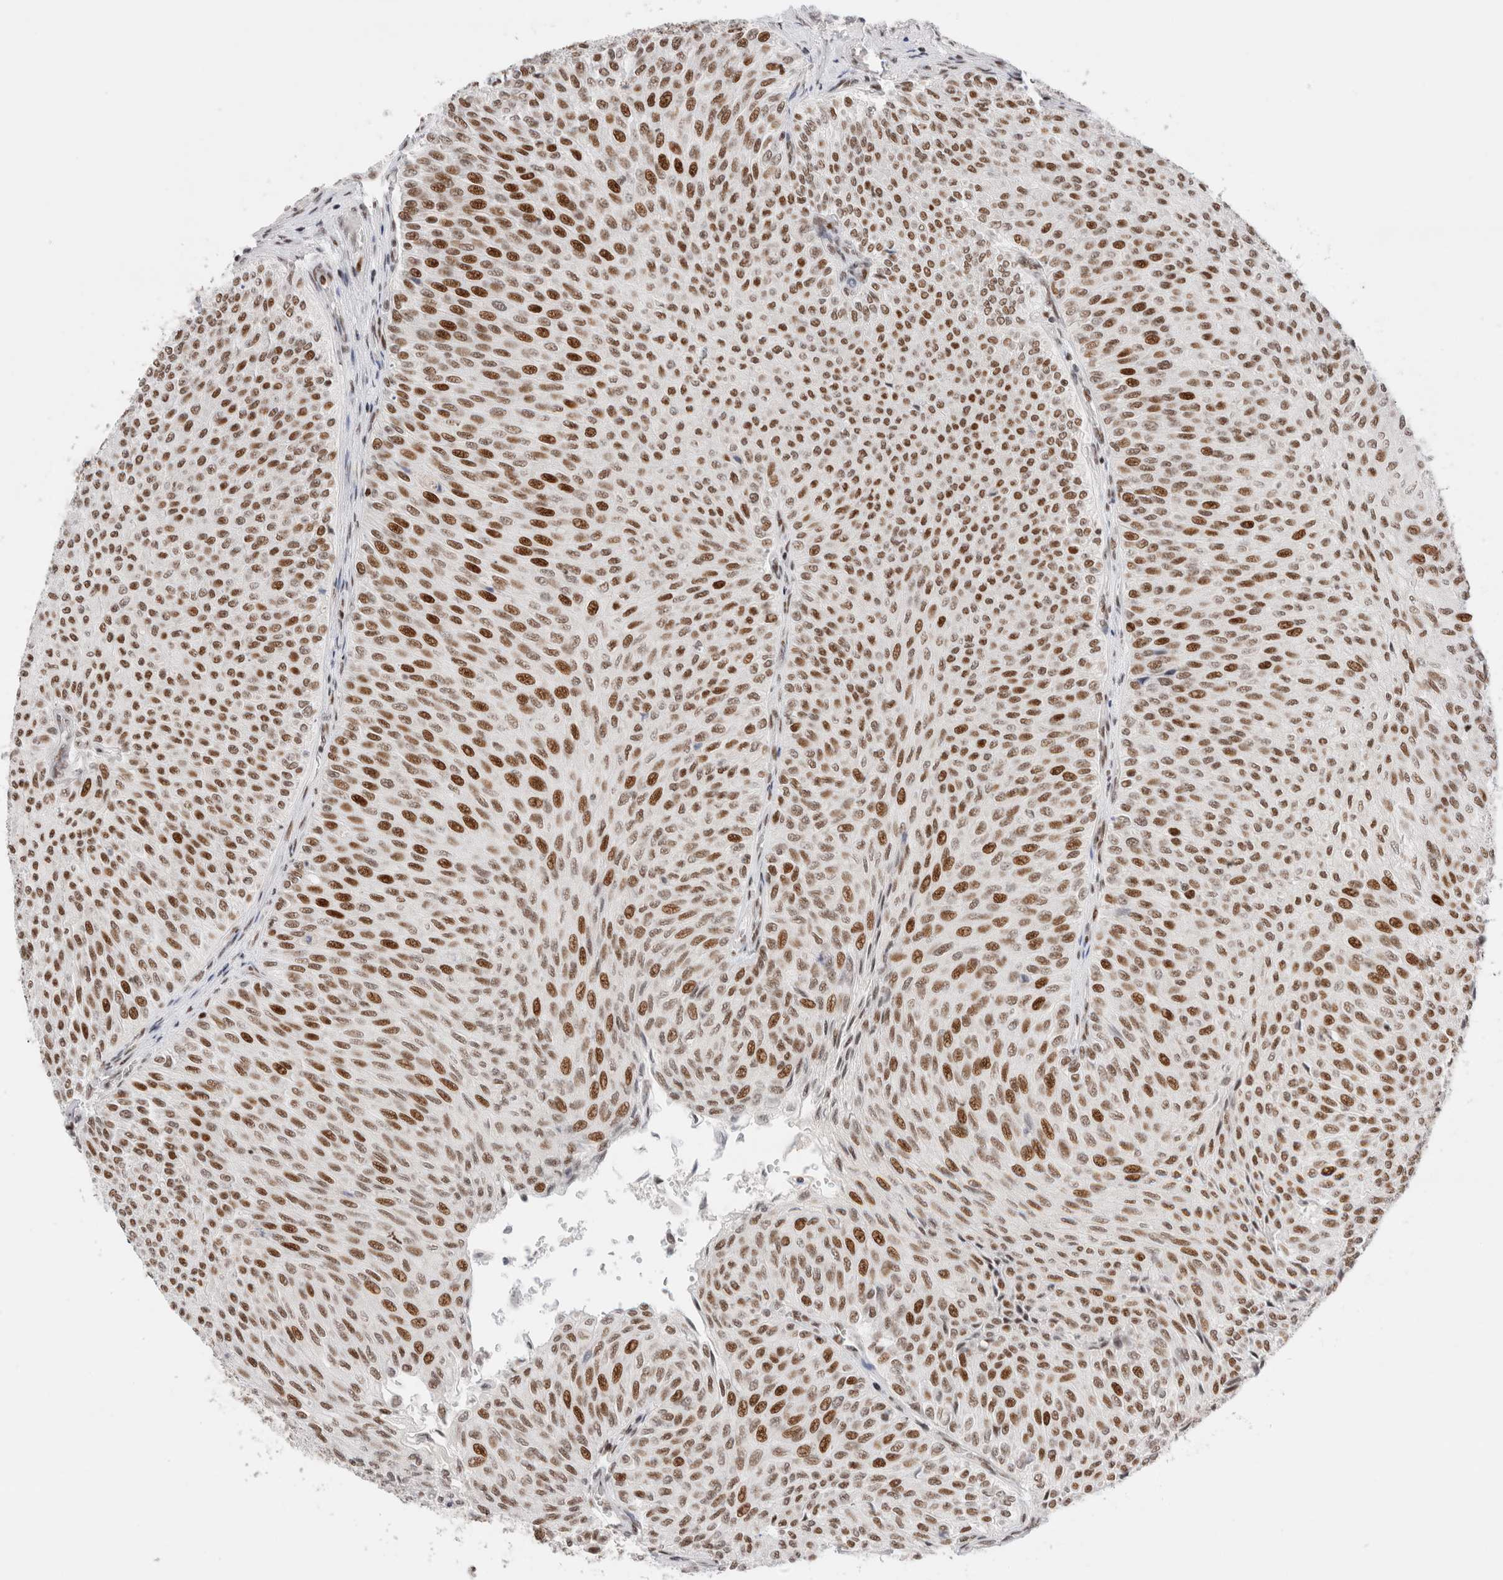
{"staining": {"intensity": "strong", "quantity": ">75%", "location": "nuclear"}, "tissue": "urothelial cancer", "cell_type": "Tumor cells", "image_type": "cancer", "snomed": [{"axis": "morphology", "description": "Urothelial carcinoma, Low grade"}, {"axis": "topography", "description": "Urinary bladder"}], "caption": "This is an image of immunohistochemistry (IHC) staining of urothelial cancer, which shows strong staining in the nuclear of tumor cells.", "gene": "ZNF282", "patient": {"sex": "male", "age": 78}}